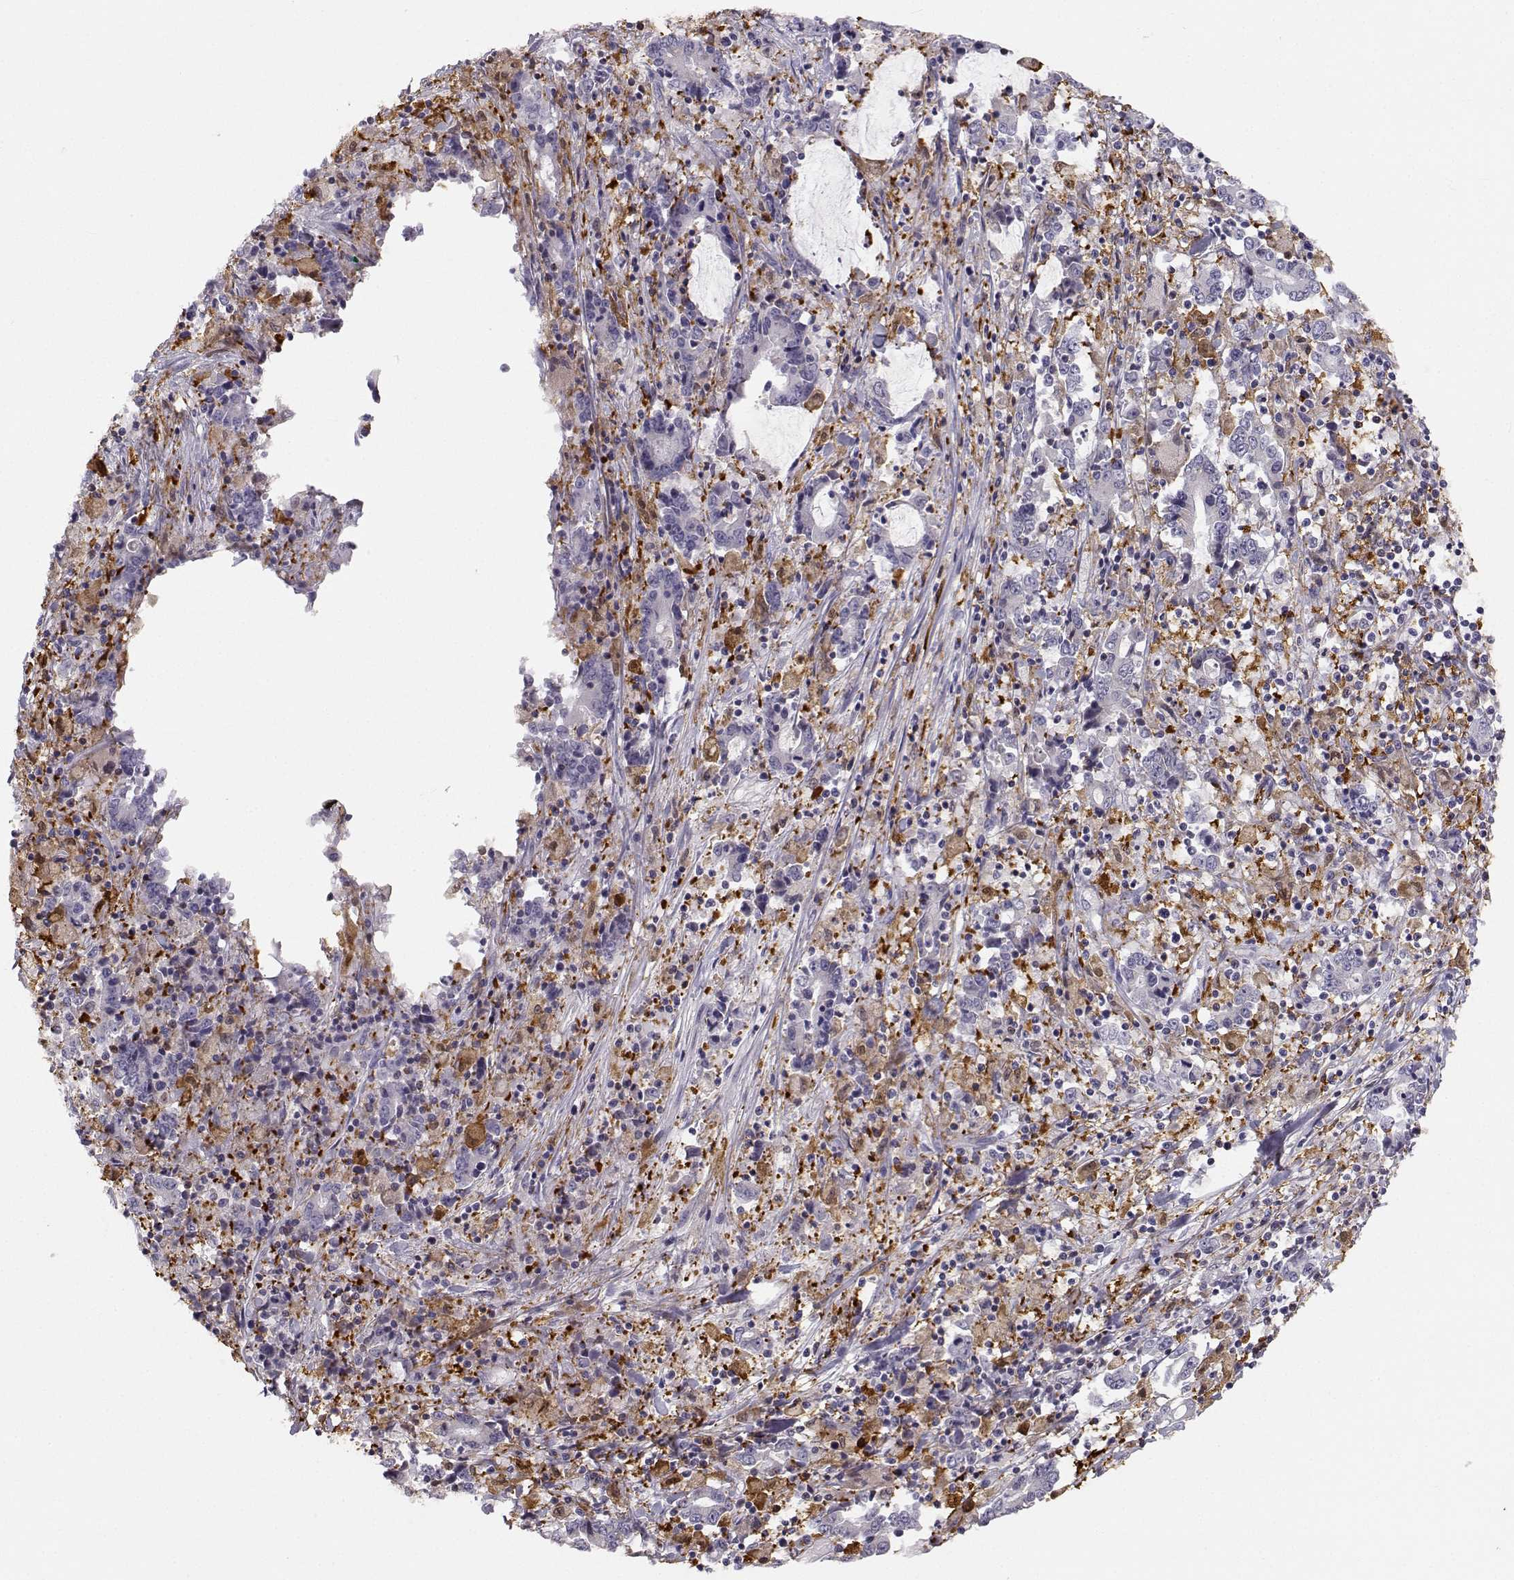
{"staining": {"intensity": "negative", "quantity": "none", "location": "none"}, "tissue": "stomach cancer", "cell_type": "Tumor cells", "image_type": "cancer", "snomed": [{"axis": "morphology", "description": "Adenocarcinoma, NOS"}, {"axis": "topography", "description": "Stomach, upper"}], "caption": "This is a photomicrograph of immunohistochemistry staining of stomach cancer, which shows no expression in tumor cells. (Stains: DAB (3,3'-diaminobenzidine) immunohistochemistry (IHC) with hematoxylin counter stain, Microscopy: brightfield microscopy at high magnification).", "gene": "HTR7", "patient": {"sex": "male", "age": 68}}